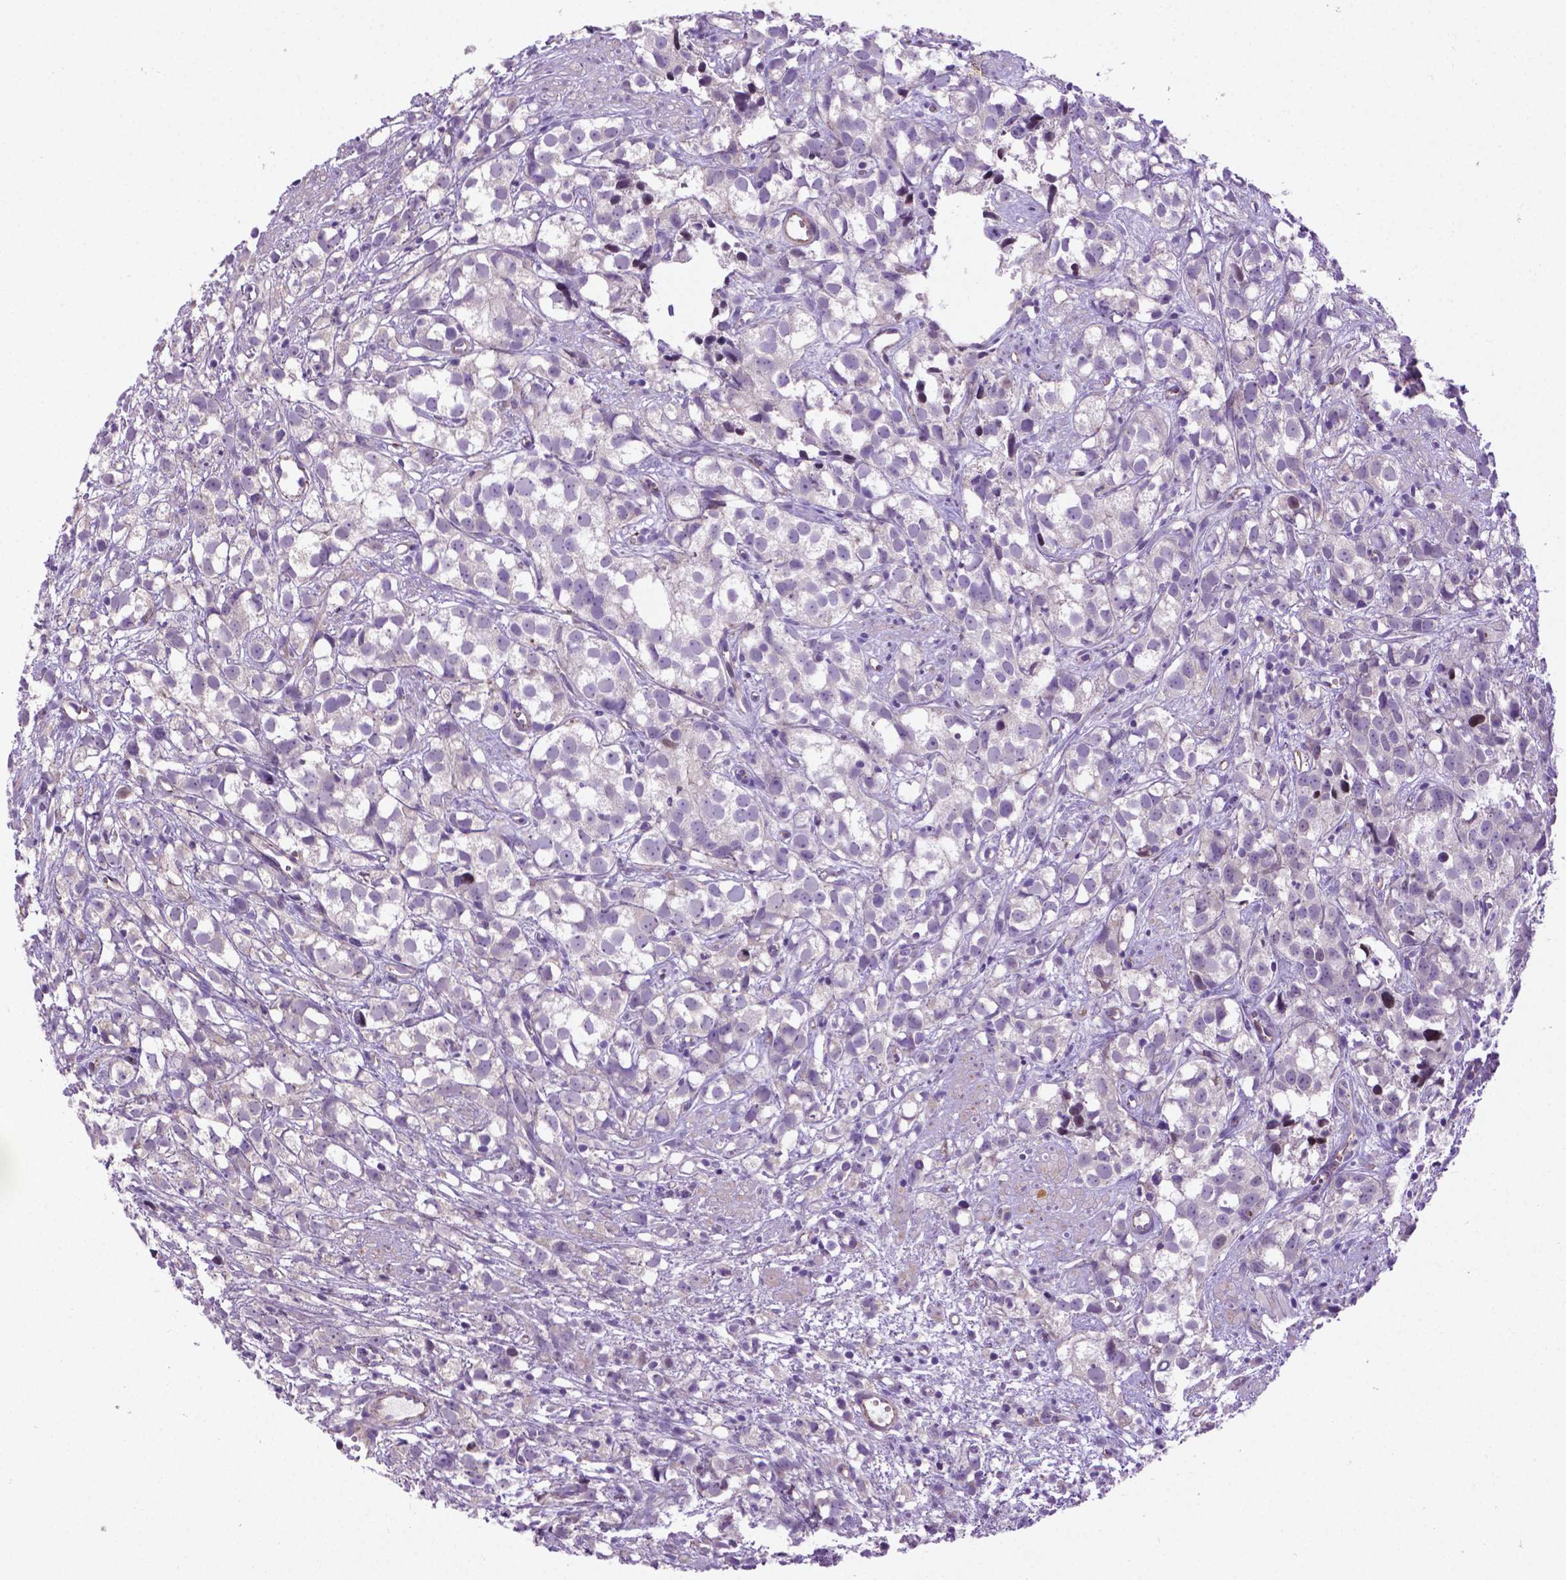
{"staining": {"intensity": "negative", "quantity": "none", "location": "none"}, "tissue": "prostate cancer", "cell_type": "Tumor cells", "image_type": "cancer", "snomed": [{"axis": "morphology", "description": "Adenocarcinoma, High grade"}, {"axis": "topography", "description": "Prostate"}], "caption": "Micrograph shows no significant protein positivity in tumor cells of high-grade adenocarcinoma (prostate).", "gene": "CCER2", "patient": {"sex": "male", "age": 68}}